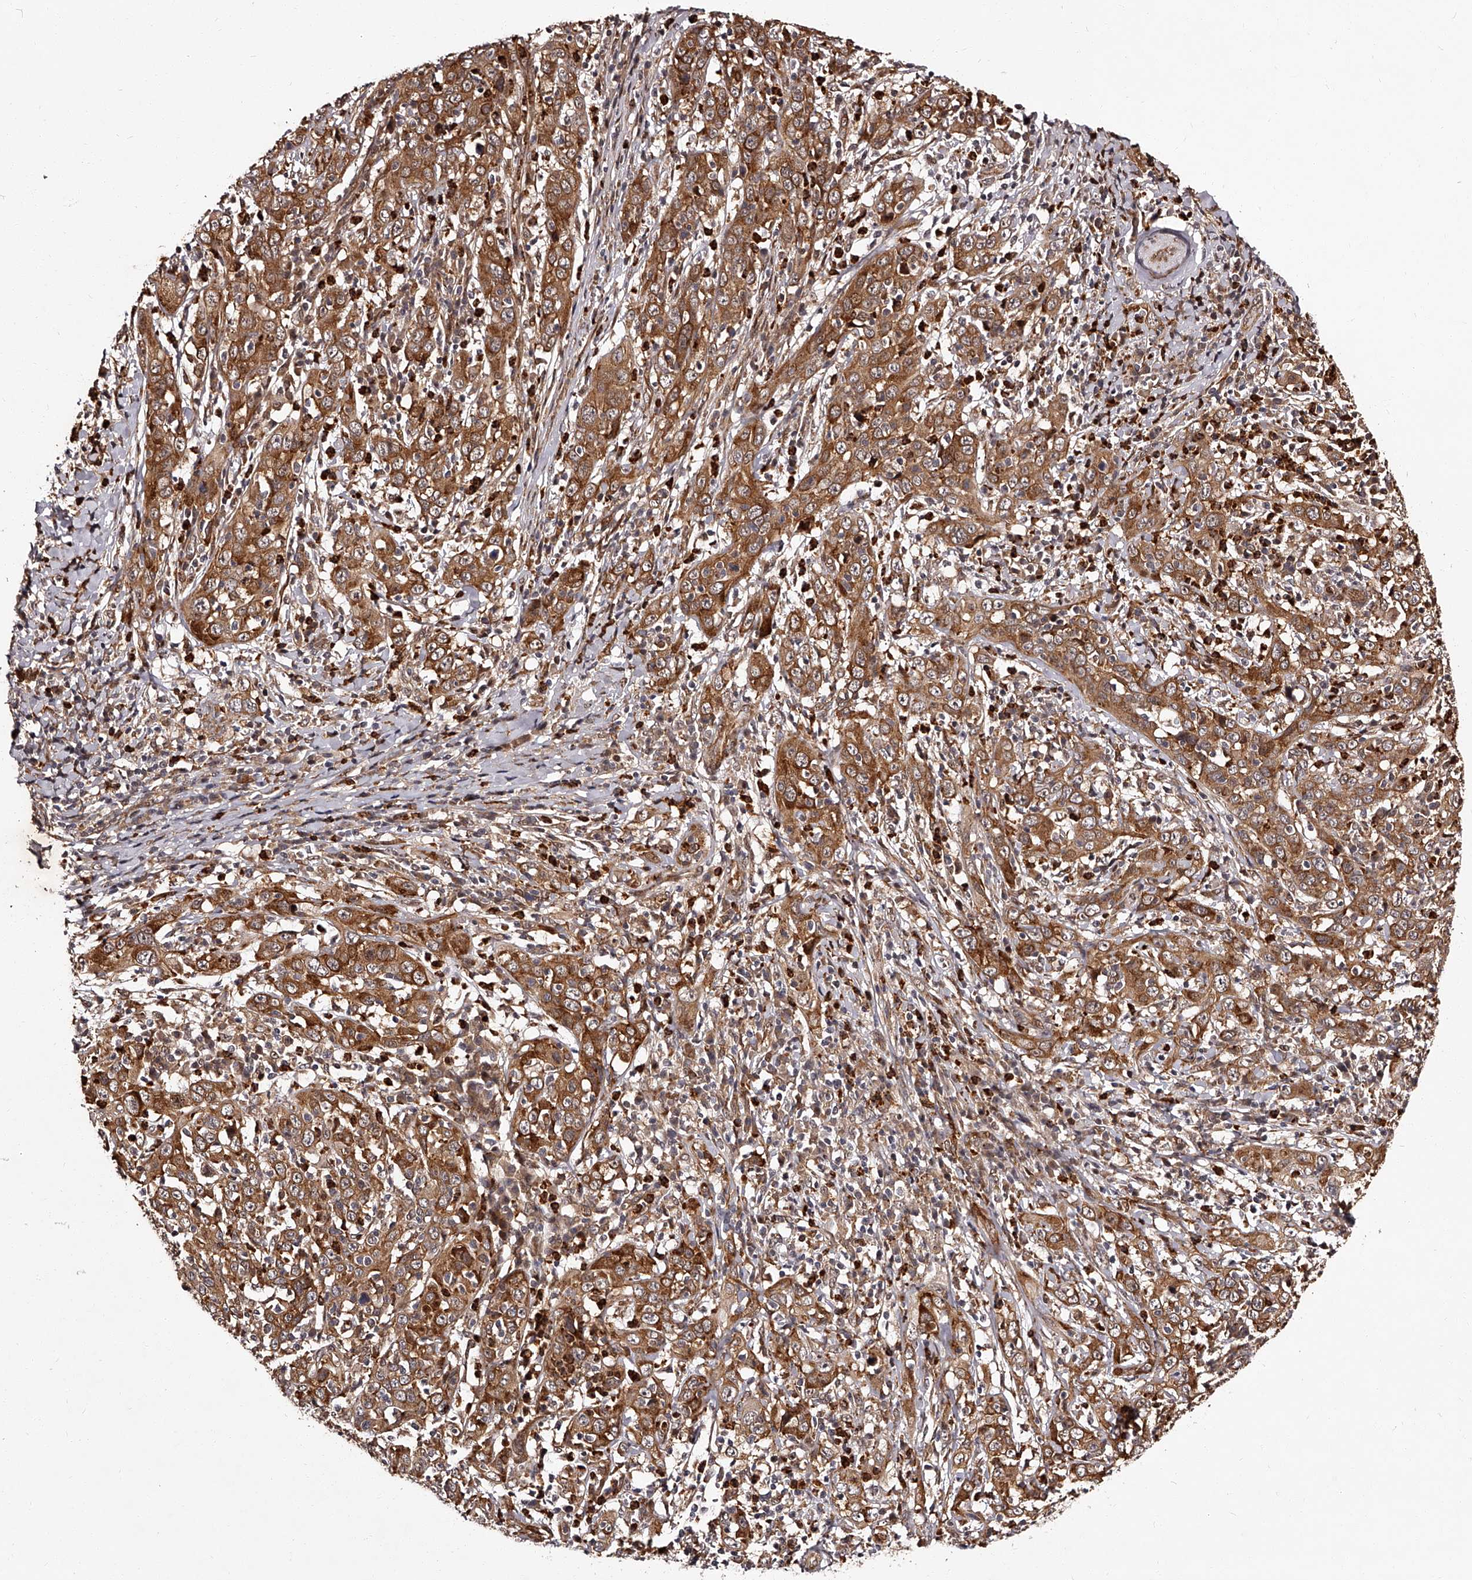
{"staining": {"intensity": "moderate", "quantity": ">75%", "location": "cytoplasmic/membranous"}, "tissue": "cervical cancer", "cell_type": "Tumor cells", "image_type": "cancer", "snomed": [{"axis": "morphology", "description": "Squamous cell carcinoma, NOS"}, {"axis": "topography", "description": "Cervix"}], "caption": "Protein positivity by immunohistochemistry (IHC) displays moderate cytoplasmic/membranous positivity in about >75% of tumor cells in cervical cancer (squamous cell carcinoma). The staining was performed using DAB, with brown indicating positive protein expression. Nuclei are stained blue with hematoxylin.", "gene": "RSC1A1", "patient": {"sex": "female", "age": 46}}